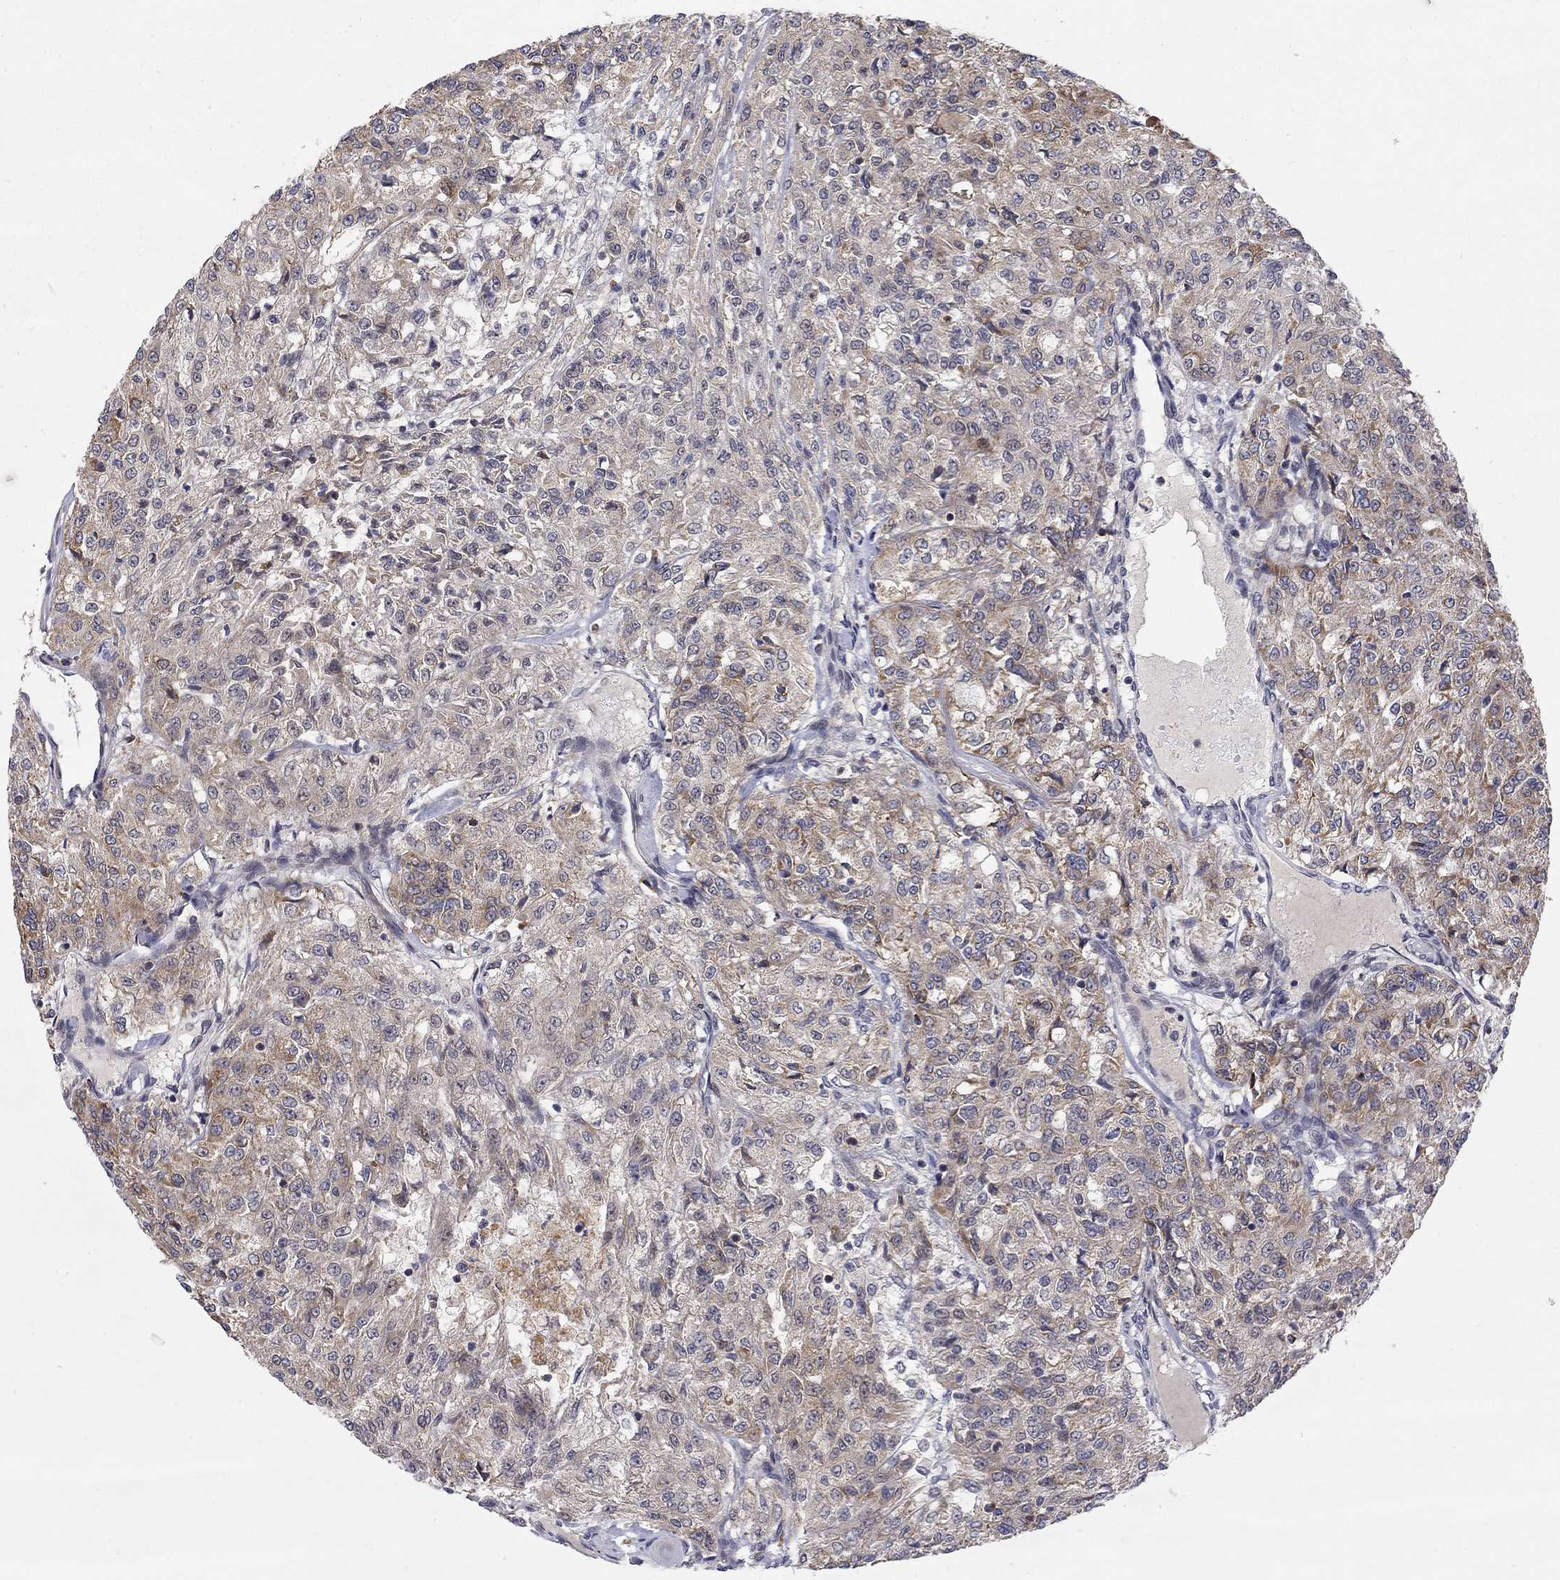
{"staining": {"intensity": "moderate", "quantity": "25%-75%", "location": "cytoplasmic/membranous"}, "tissue": "renal cancer", "cell_type": "Tumor cells", "image_type": "cancer", "snomed": [{"axis": "morphology", "description": "Adenocarcinoma, NOS"}, {"axis": "topography", "description": "Kidney"}], "caption": "A medium amount of moderate cytoplasmic/membranous expression is identified in about 25%-75% of tumor cells in renal cancer tissue.", "gene": "IDS", "patient": {"sex": "female", "age": 63}}